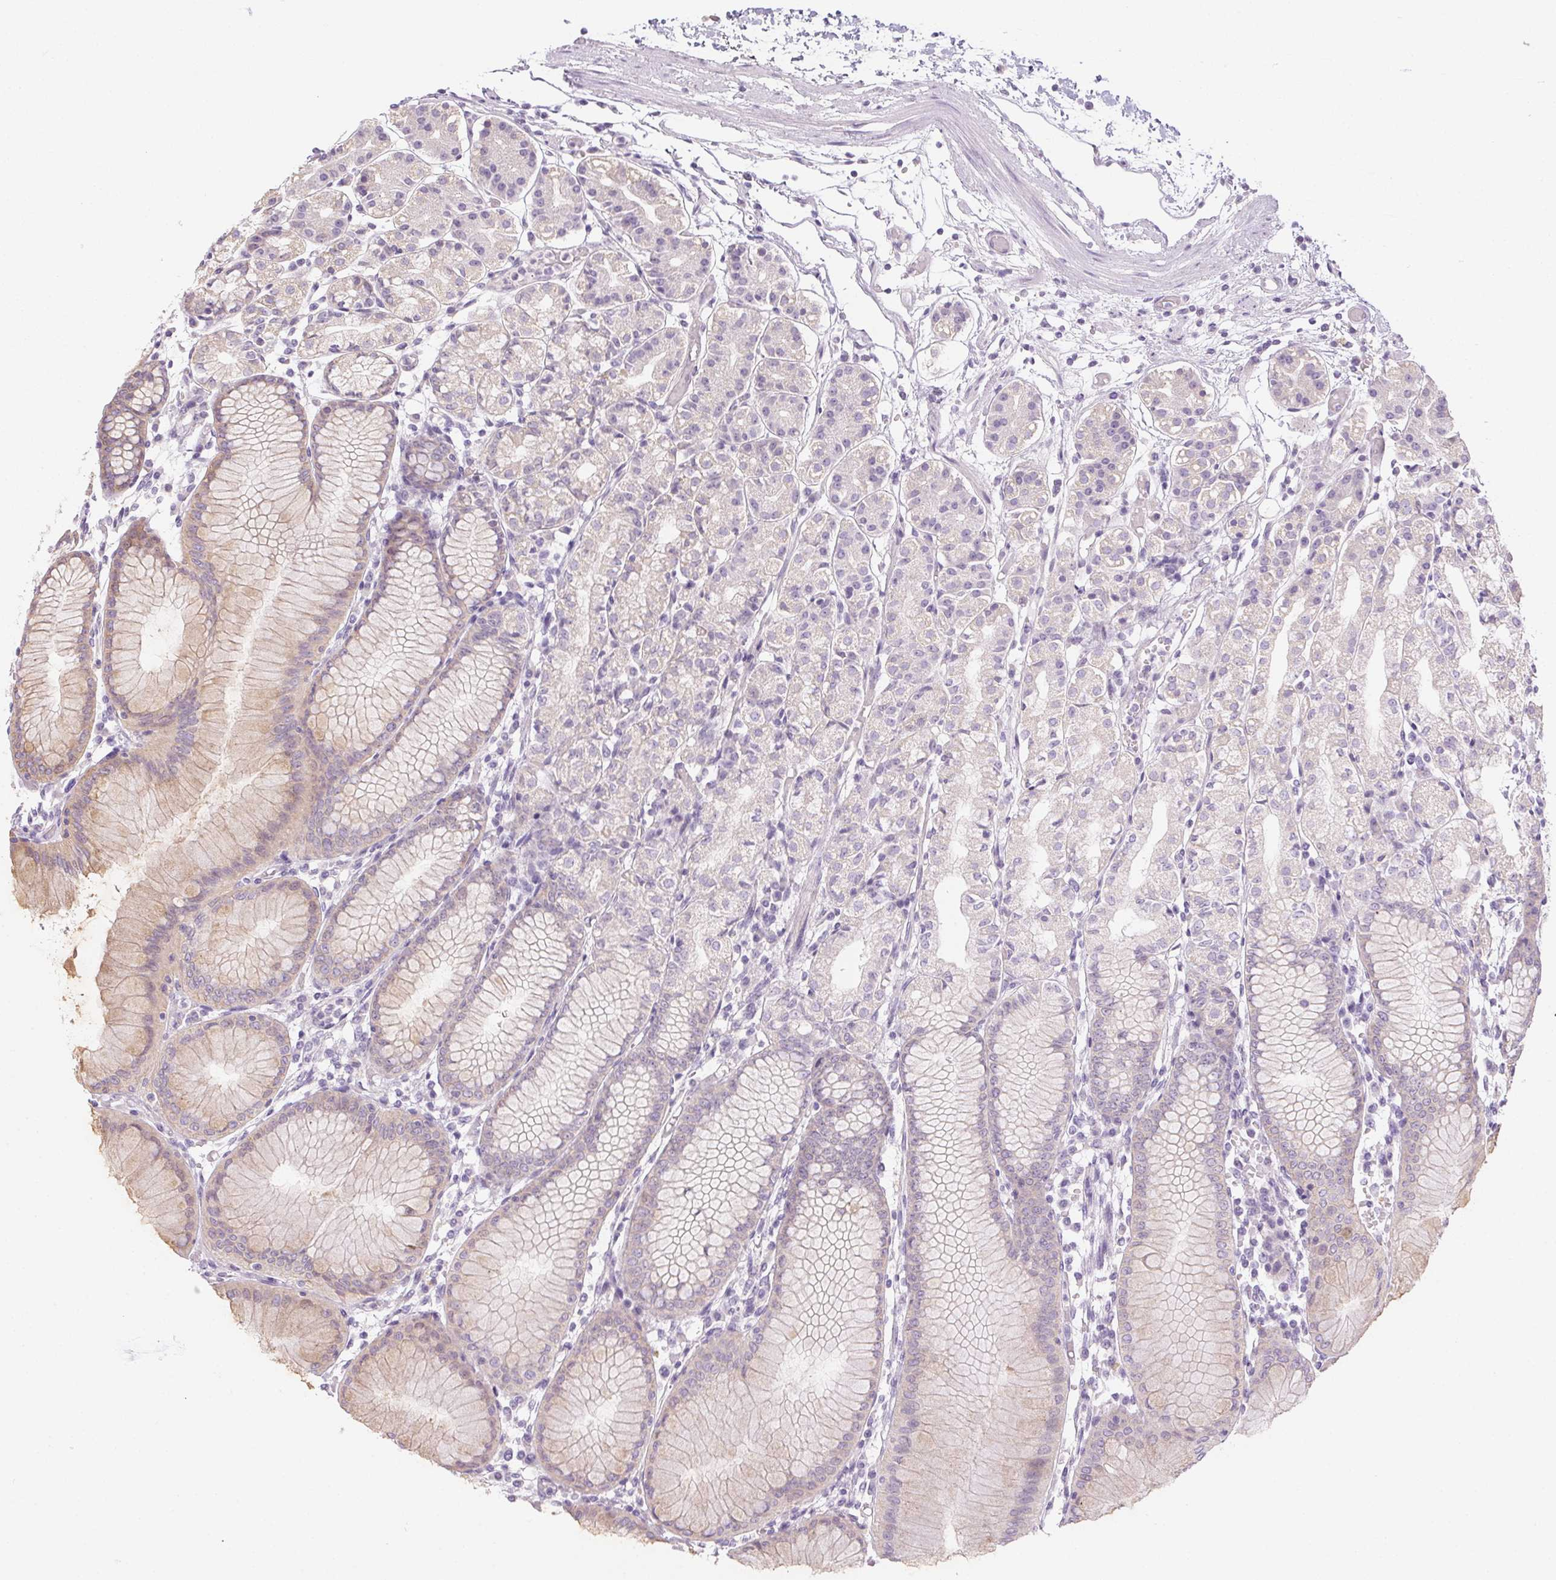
{"staining": {"intensity": "weak", "quantity": "<25%", "location": "cytoplasmic/membranous"}, "tissue": "stomach", "cell_type": "Glandular cells", "image_type": "normal", "snomed": [{"axis": "morphology", "description": "Normal tissue, NOS"}, {"axis": "topography", "description": "Stomach"}], "caption": "This is a photomicrograph of immunohistochemistry staining of unremarkable stomach, which shows no staining in glandular cells. (IHC, brightfield microscopy, high magnification).", "gene": "CTCFL", "patient": {"sex": "female", "age": 57}}